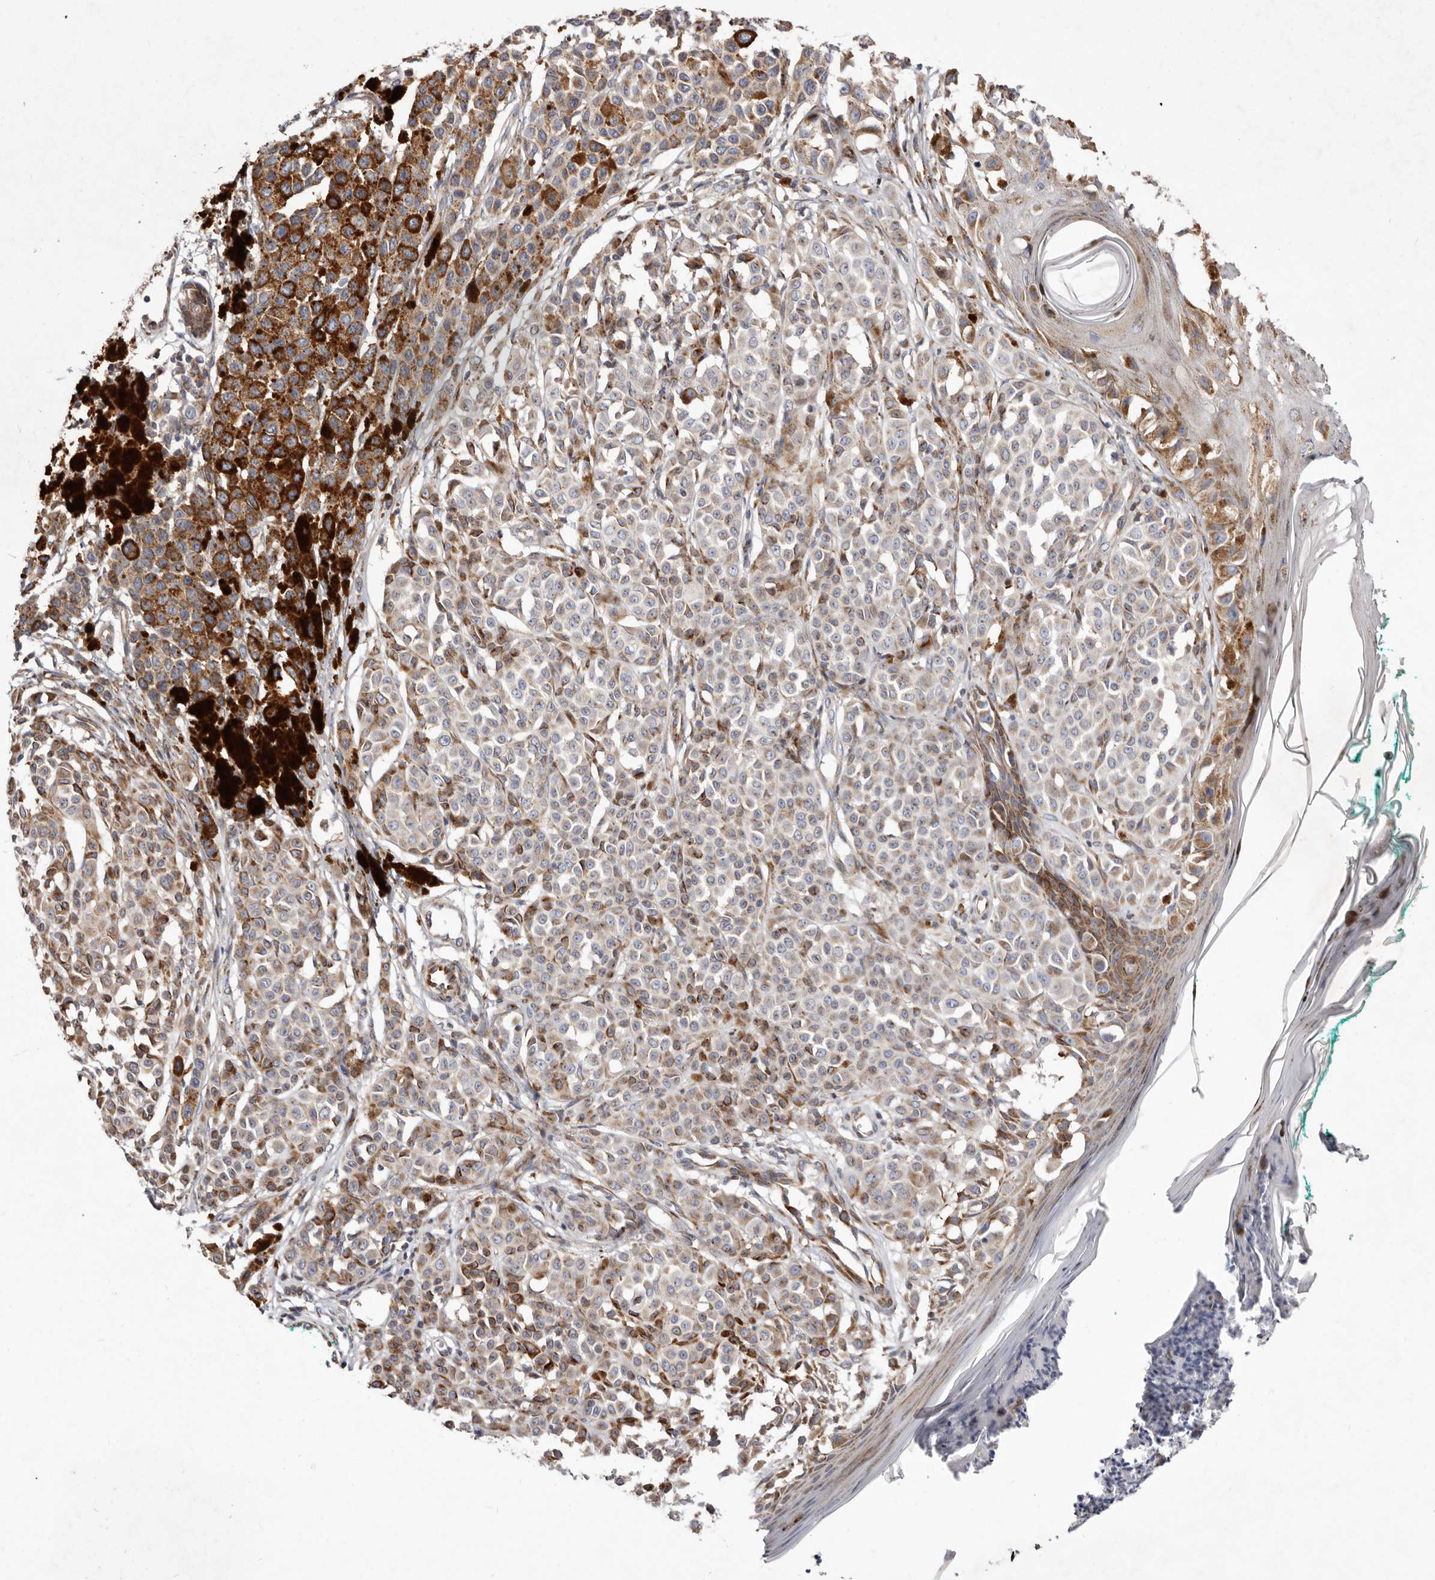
{"staining": {"intensity": "moderate", "quantity": "25%-75%", "location": "cytoplasmic/membranous"}, "tissue": "melanoma", "cell_type": "Tumor cells", "image_type": "cancer", "snomed": [{"axis": "morphology", "description": "Malignant melanoma, NOS"}, {"axis": "topography", "description": "Skin of leg"}], "caption": "Immunohistochemical staining of human malignant melanoma exhibits medium levels of moderate cytoplasmic/membranous protein positivity in about 25%-75% of tumor cells.", "gene": "TIMM17B", "patient": {"sex": "female", "age": 72}}